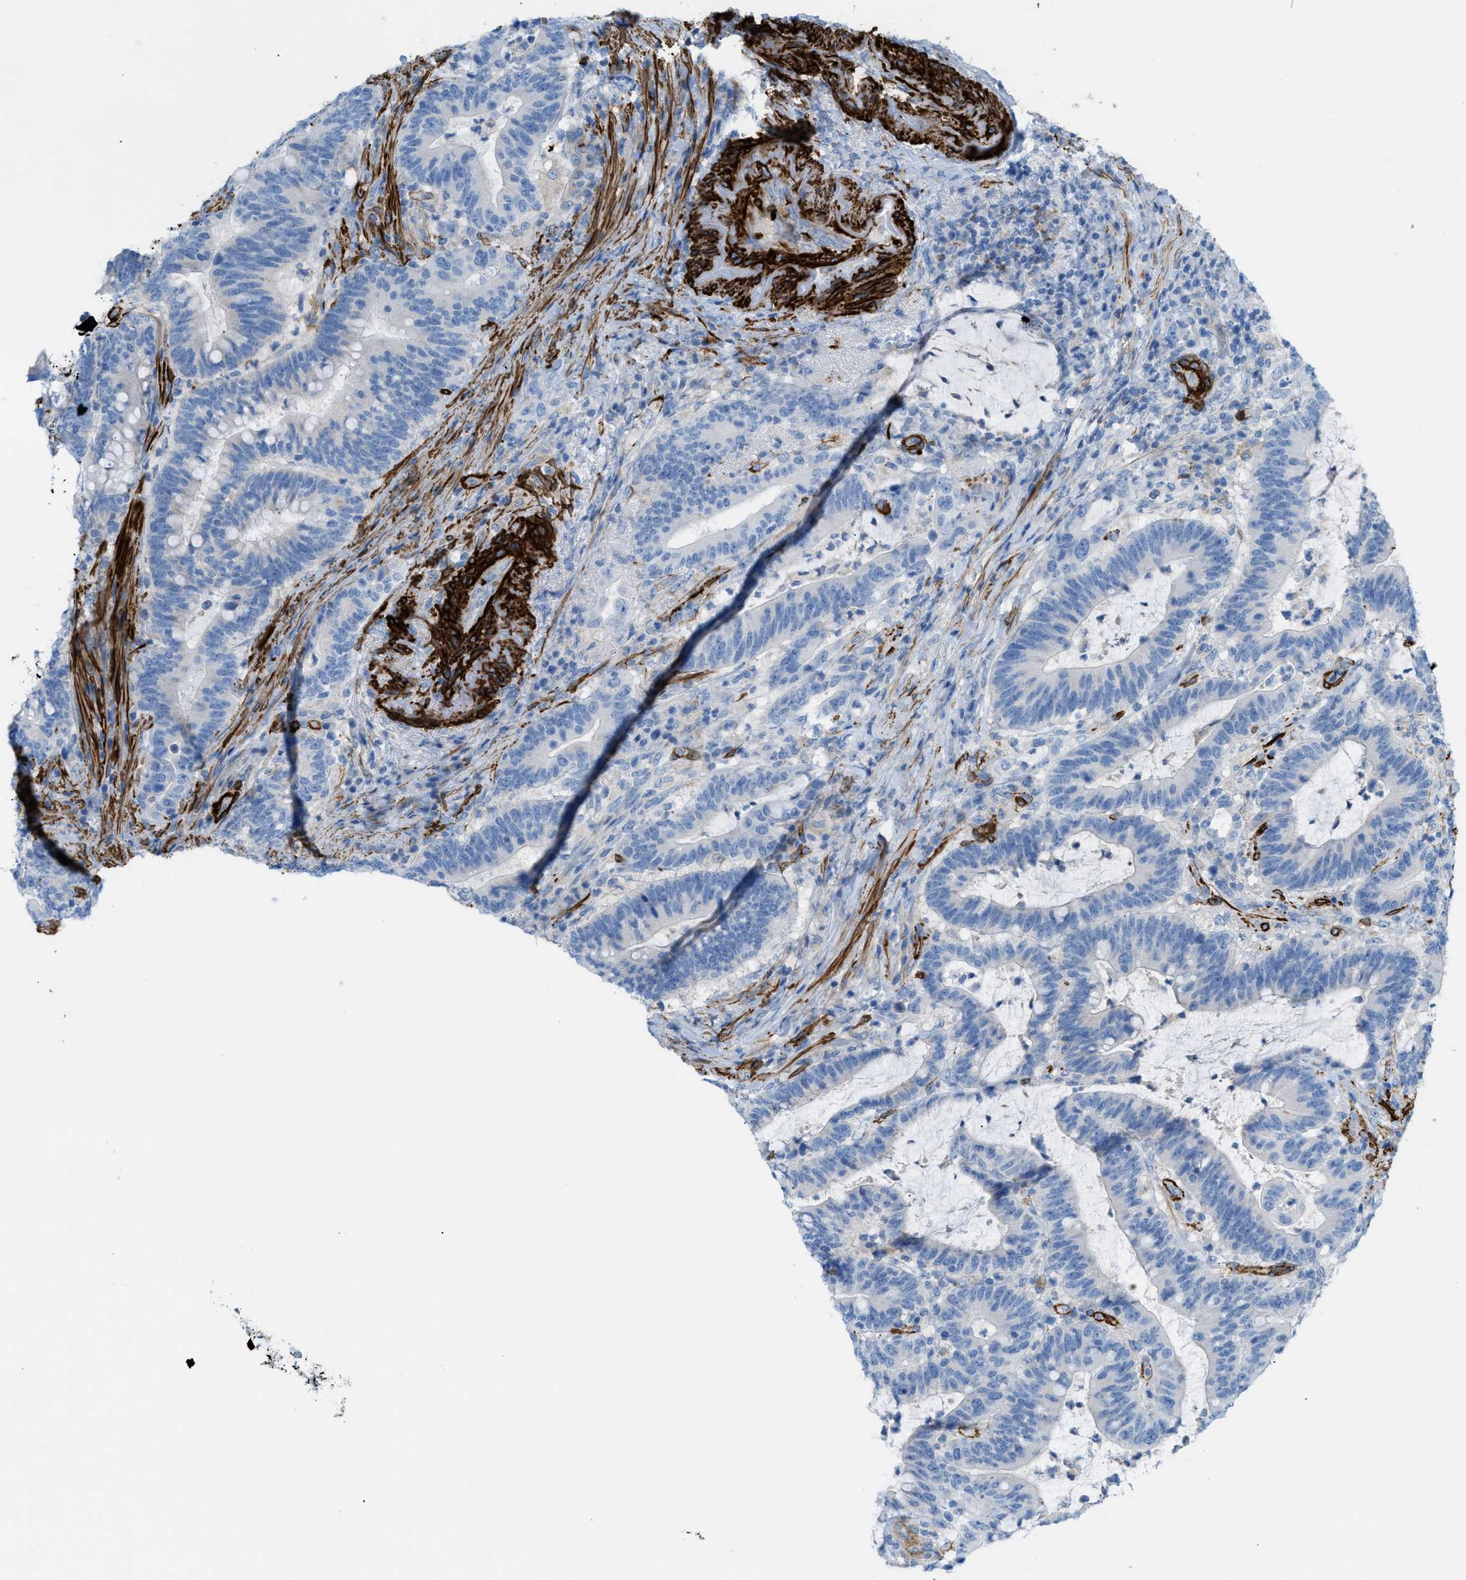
{"staining": {"intensity": "negative", "quantity": "none", "location": "none"}, "tissue": "colorectal cancer", "cell_type": "Tumor cells", "image_type": "cancer", "snomed": [{"axis": "morphology", "description": "Normal tissue, NOS"}, {"axis": "morphology", "description": "Adenocarcinoma, NOS"}, {"axis": "topography", "description": "Colon"}], "caption": "Tumor cells show no significant protein expression in colorectal adenocarcinoma. (DAB (3,3'-diaminobenzidine) immunohistochemistry, high magnification).", "gene": "MYH11", "patient": {"sex": "female", "age": 66}}